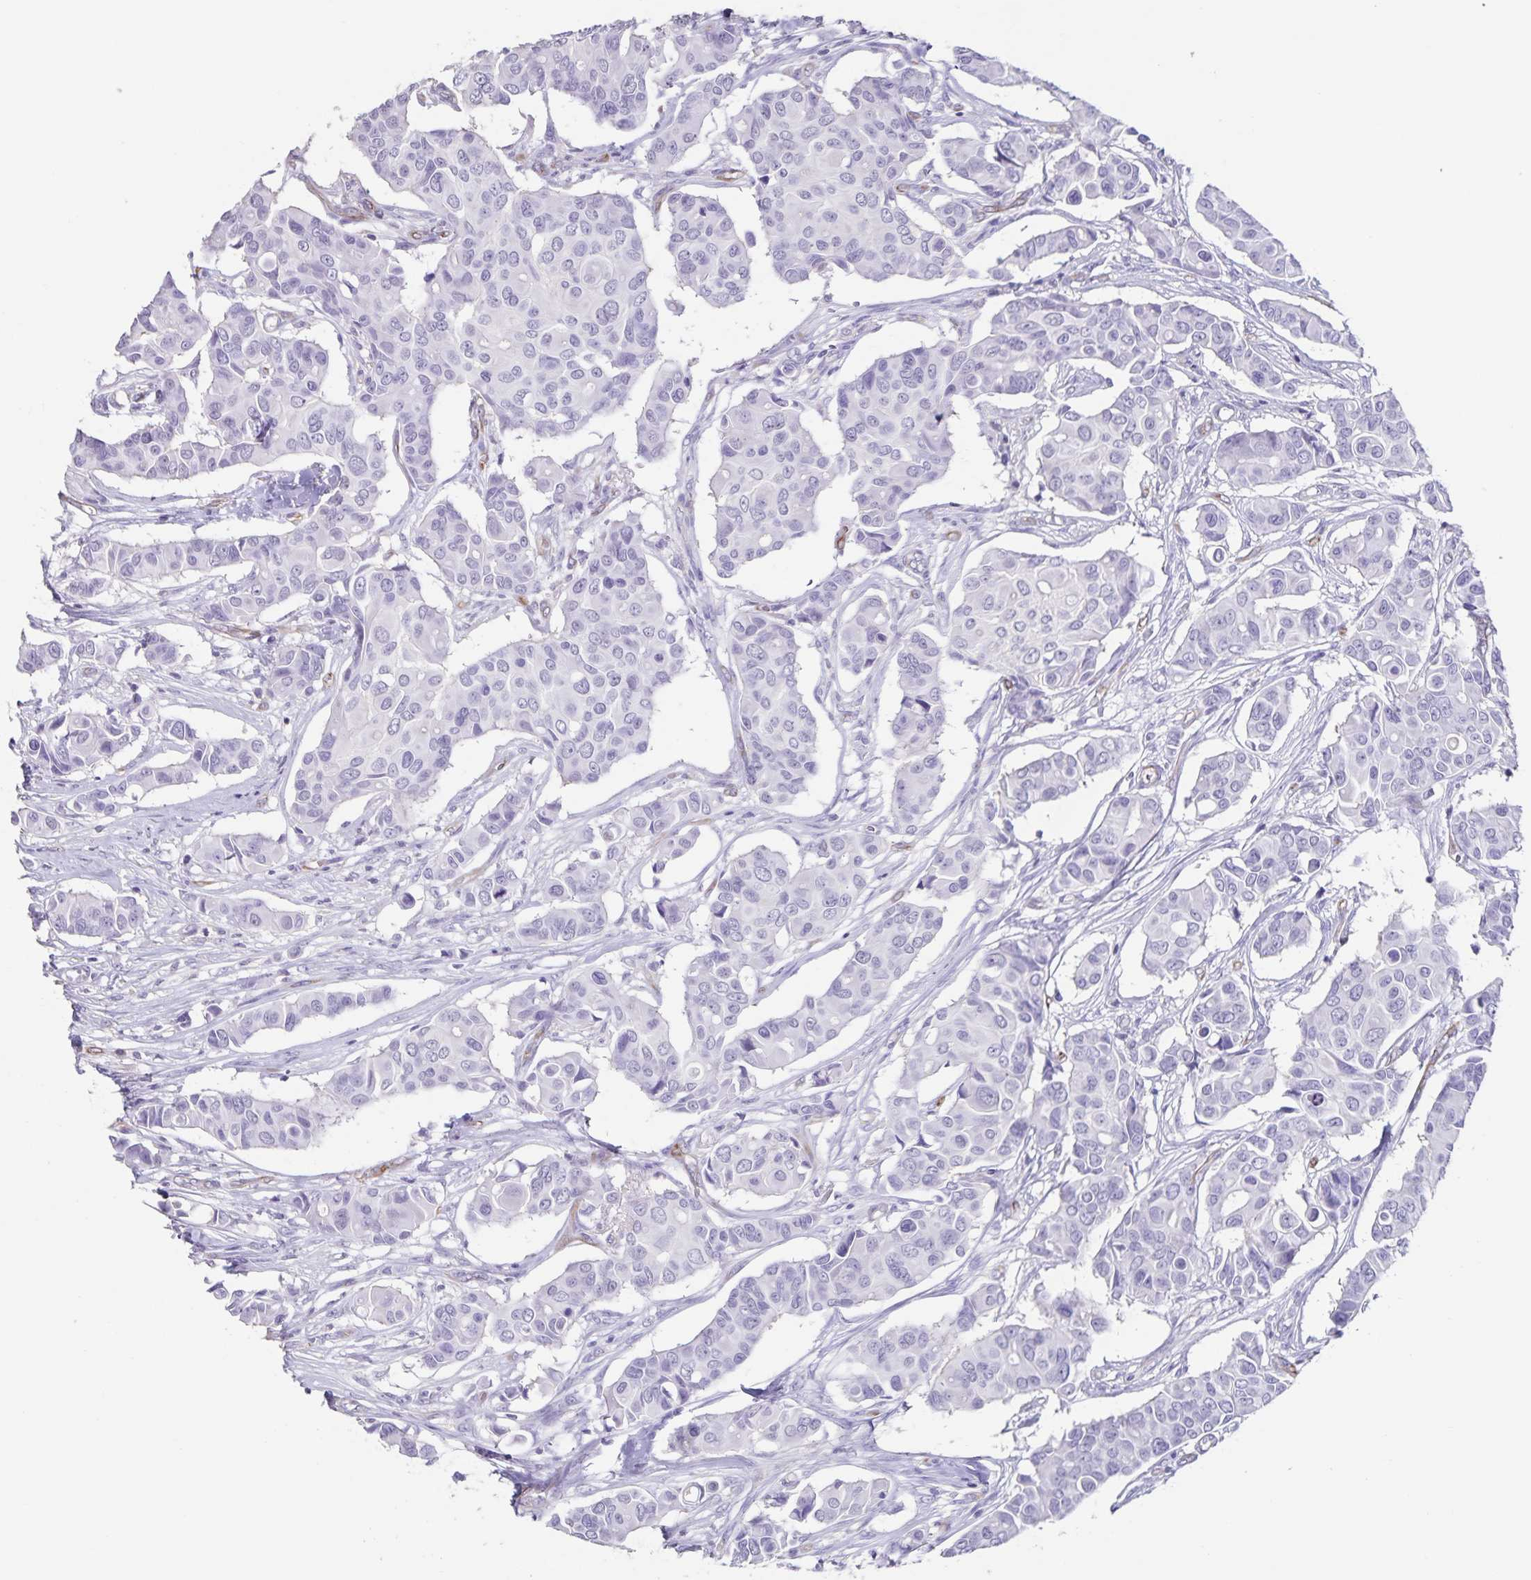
{"staining": {"intensity": "negative", "quantity": "none", "location": "none"}, "tissue": "breast cancer", "cell_type": "Tumor cells", "image_type": "cancer", "snomed": [{"axis": "morphology", "description": "Normal tissue, NOS"}, {"axis": "morphology", "description": "Duct carcinoma"}, {"axis": "topography", "description": "Skin"}, {"axis": "topography", "description": "Breast"}], "caption": "This is an immunohistochemistry (IHC) image of breast intraductal carcinoma. There is no expression in tumor cells.", "gene": "SYNM", "patient": {"sex": "female", "age": 54}}